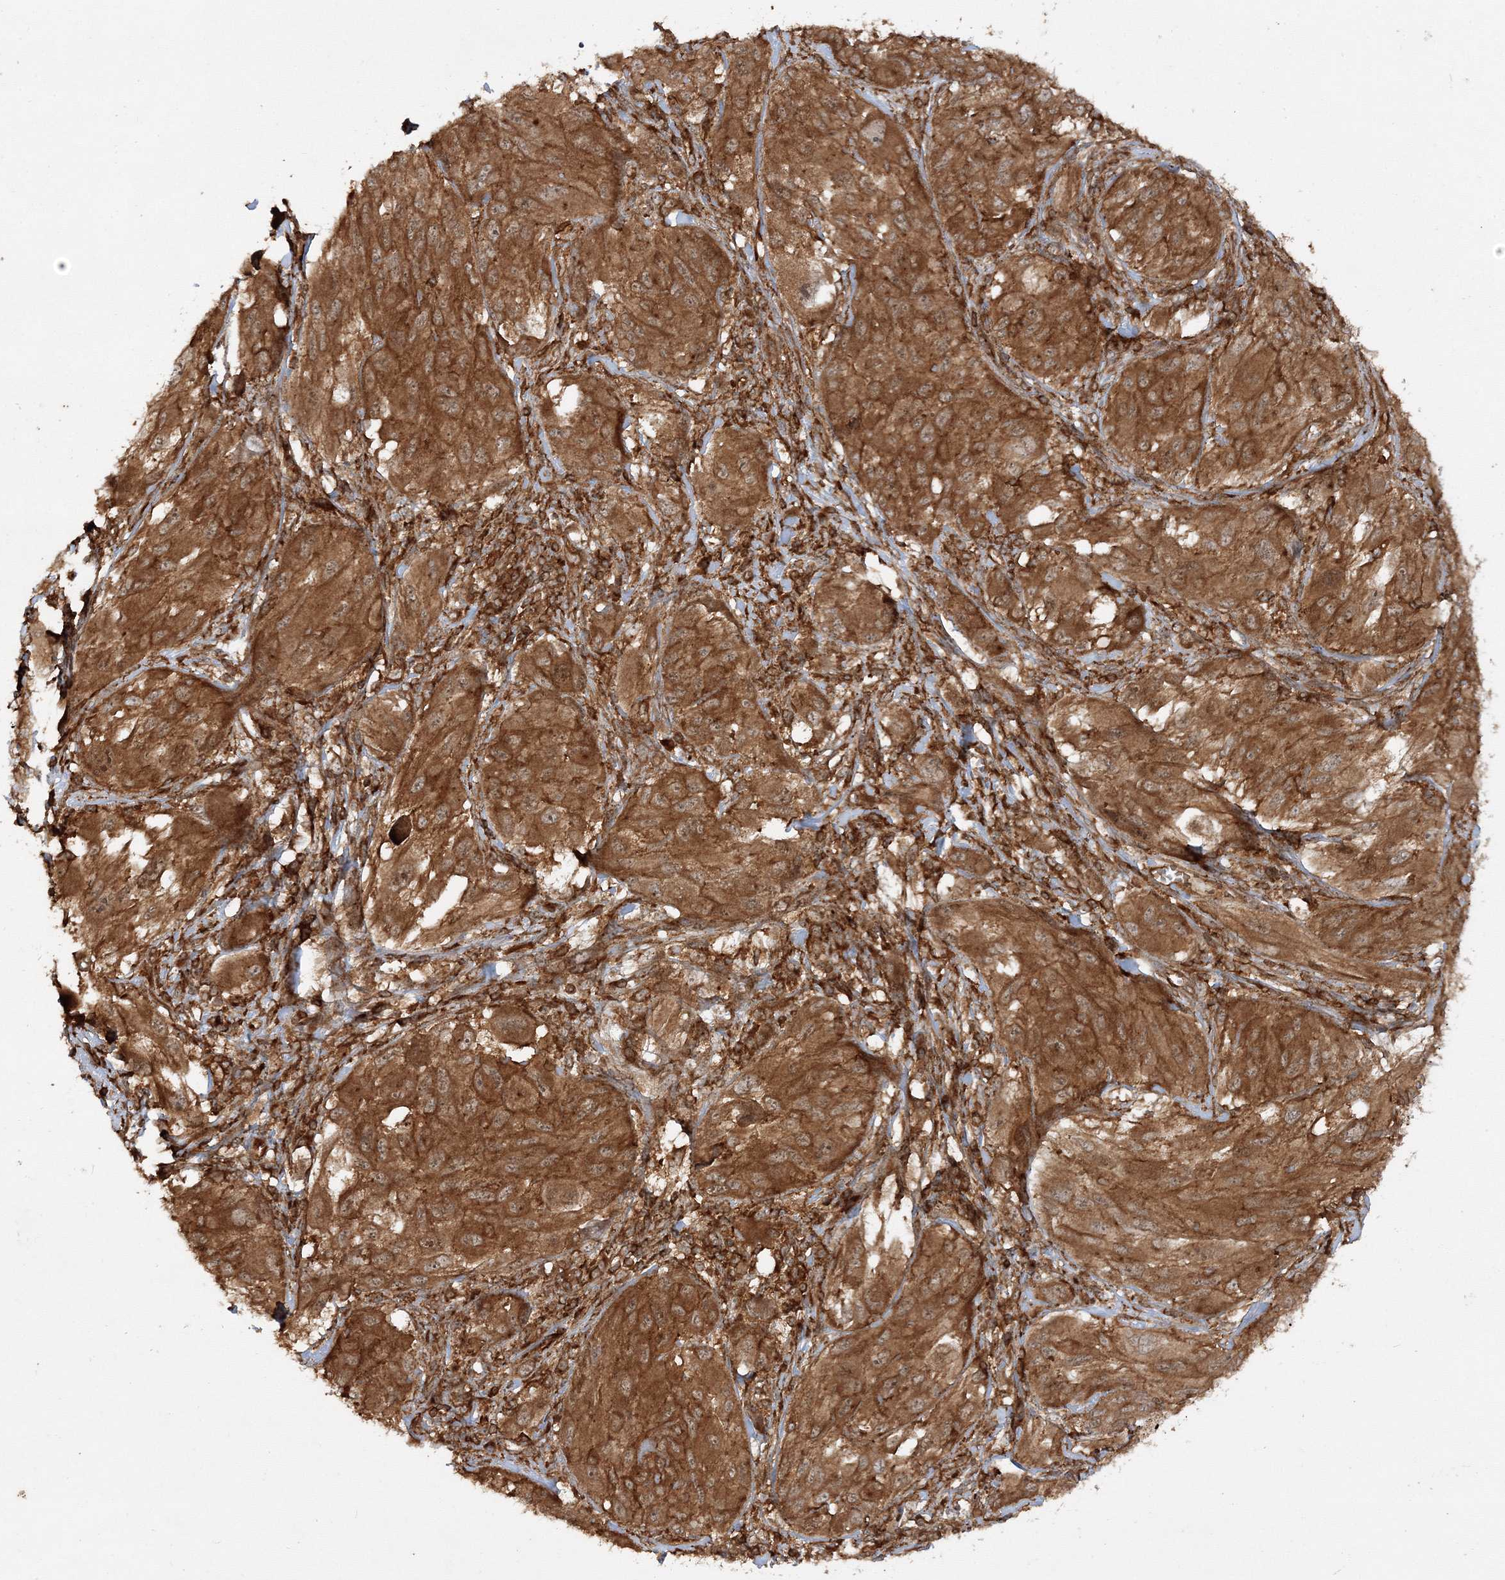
{"staining": {"intensity": "moderate", "quantity": ">75%", "location": "cytoplasmic/membranous"}, "tissue": "melanoma", "cell_type": "Tumor cells", "image_type": "cancer", "snomed": [{"axis": "morphology", "description": "Malignant melanoma, NOS"}, {"axis": "topography", "description": "Skin"}], "caption": "A histopathology image showing moderate cytoplasmic/membranous expression in about >75% of tumor cells in malignant melanoma, as visualized by brown immunohistochemical staining.", "gene": "WDR37", "patient": {"sex": "female", "age": 91}}